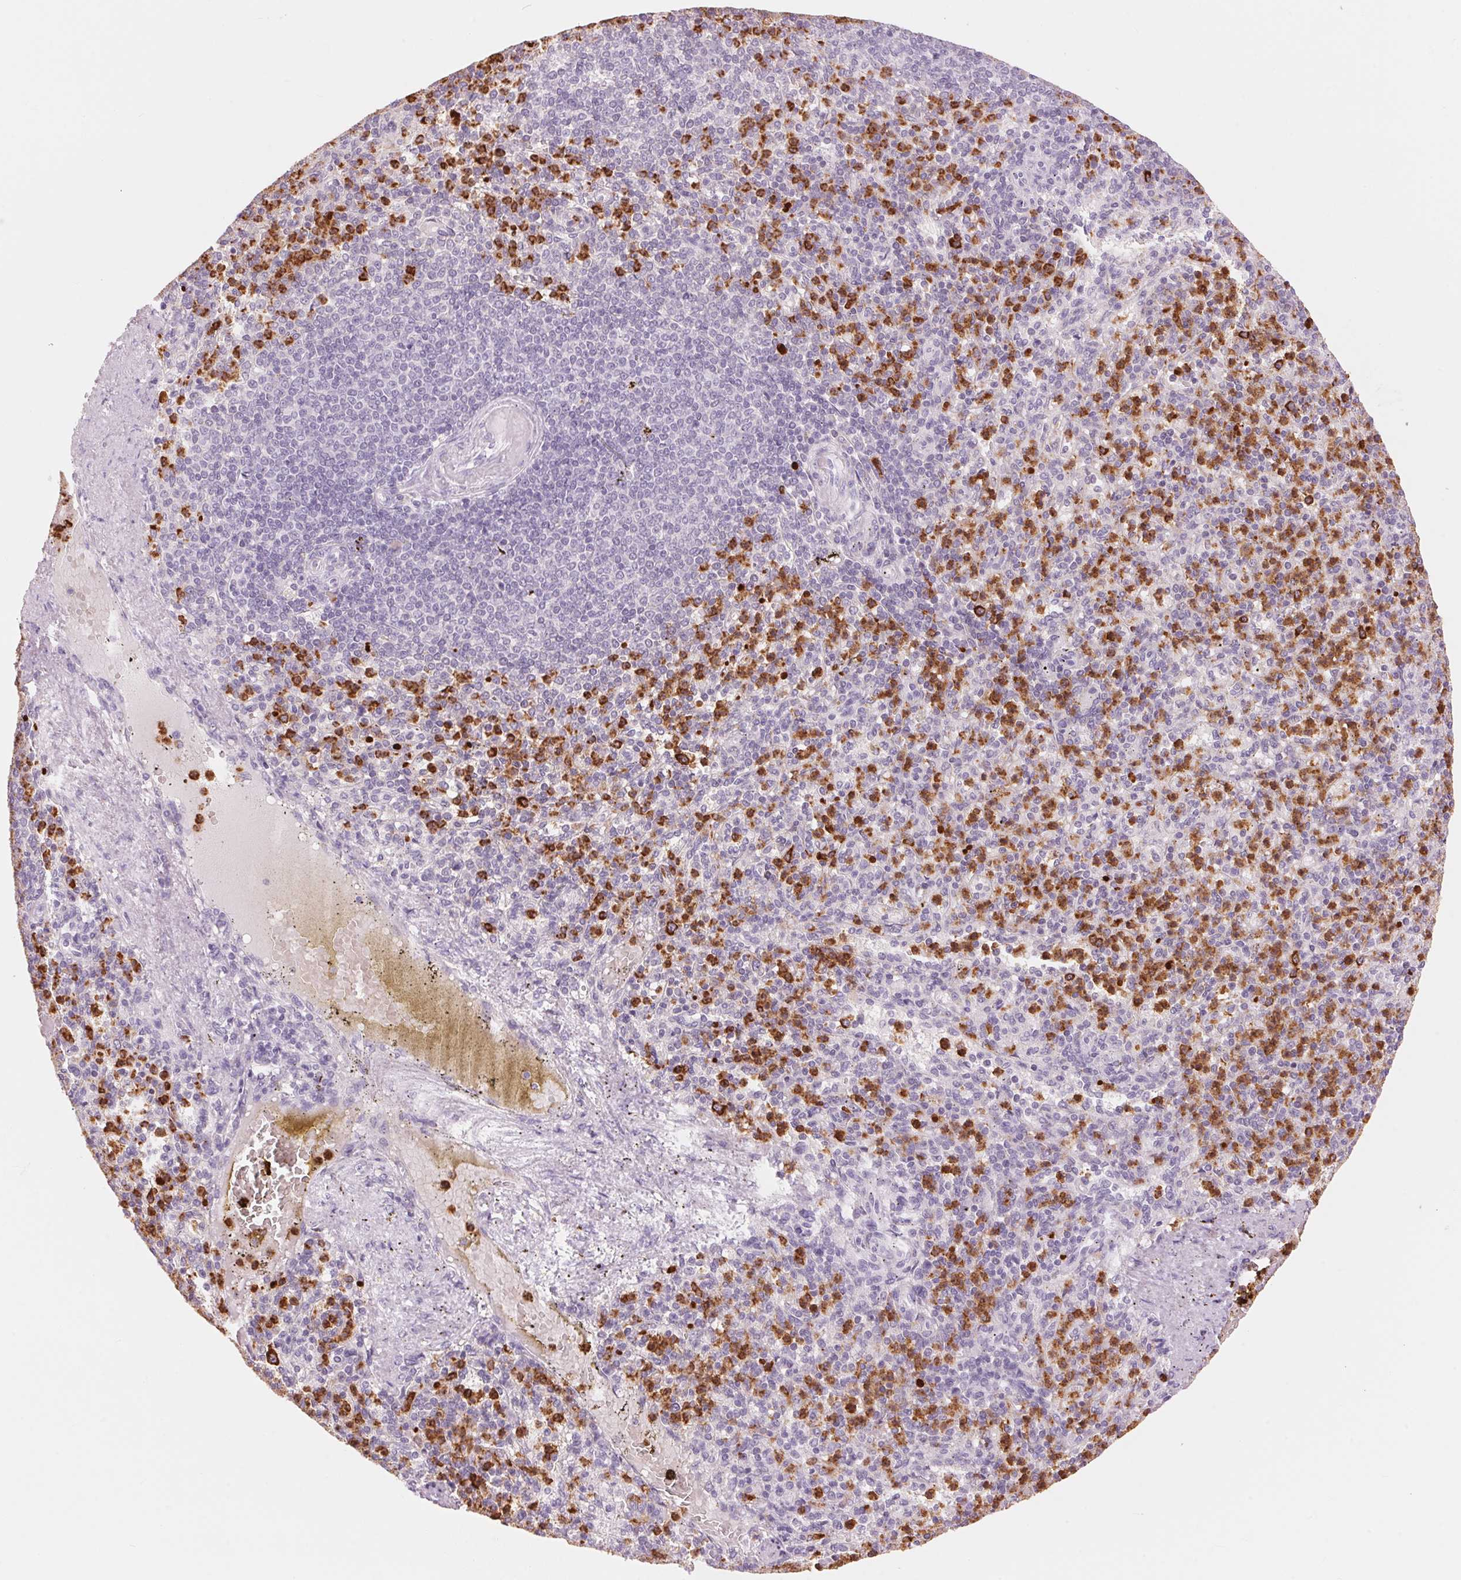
{"staining": {"intensity": "strong", "quantity": "25%-75%", "location": "cytoplasmic/membranous"}, "tissue": "spleen", "cell_type": "Cells in red pulp", "image_type": "normal", "snomed": [{"axis": "morphology", "description": "Normal tissue, NOS"}, {"axis": "topography", "description": "Spleen"}], "caption": "The histopathology image demonstrates immunohistochemical staining of unremarkable spleen. There is strong cytoplasmic/membranous positivity is identified in approximately 25%-75% of cells in red pulp.", "gene": "KLK7", "patient": {"sex": "female", "age": 74}}